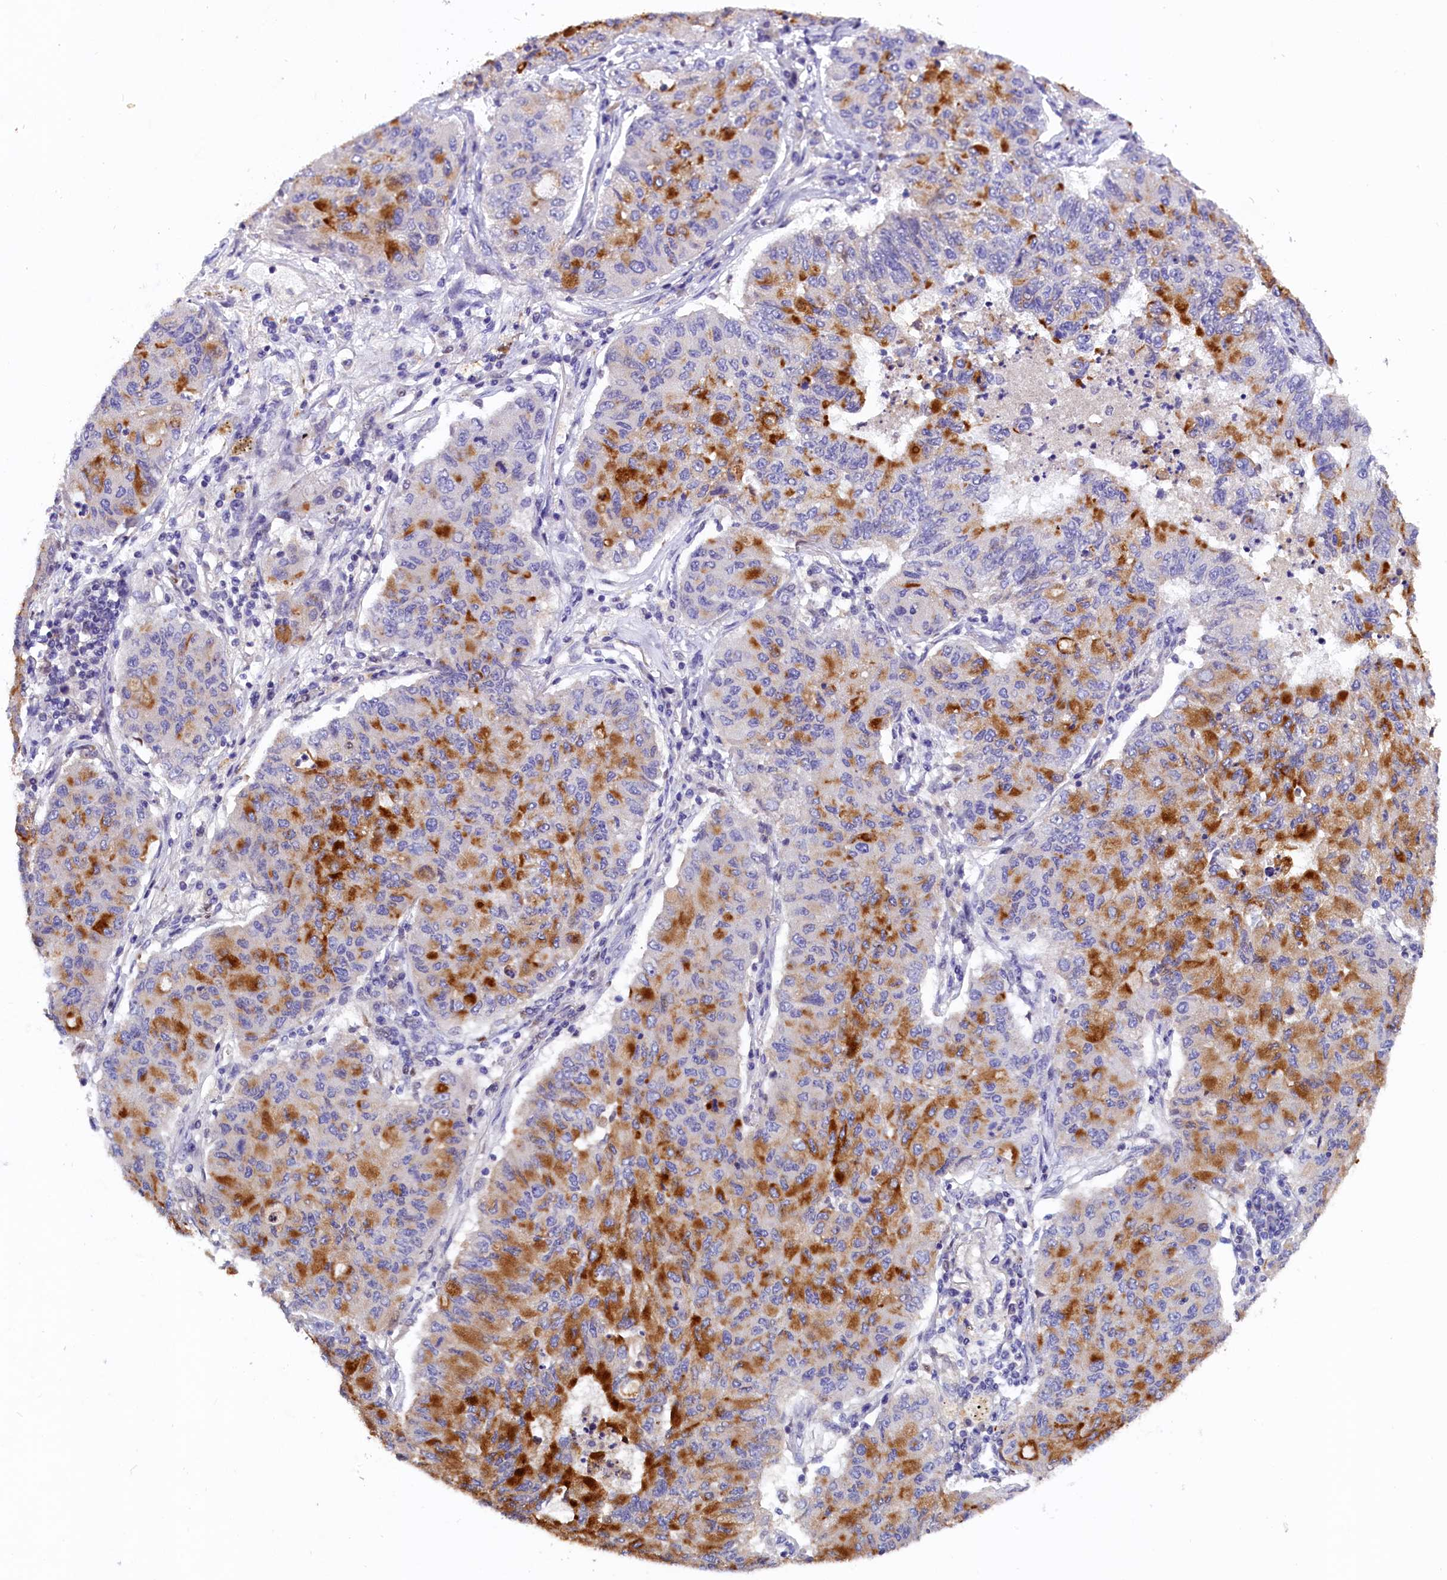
{"staining": {"intensity": "strong", "quantity": "25%-75%", "location": "cytoplasmic/membranous"}, "tissue": "lung cancer", "cell_type": "Tumor cells", "image_type": "cancer", "snomed": [{"axis": "morphology", "description": "Squamous cell carcinoma, NOS"}, {"axis": "topography", "description": "Lung"}], "caption": "There is high levels of strong cytoplasmic/membranous expression in tumor cells of lung squamous cell carcinoma, as demonstrated by immunohistochemical staining (brown color).", "gene": "BTBD9", "patient": {"sex": "male", "age": 74}}